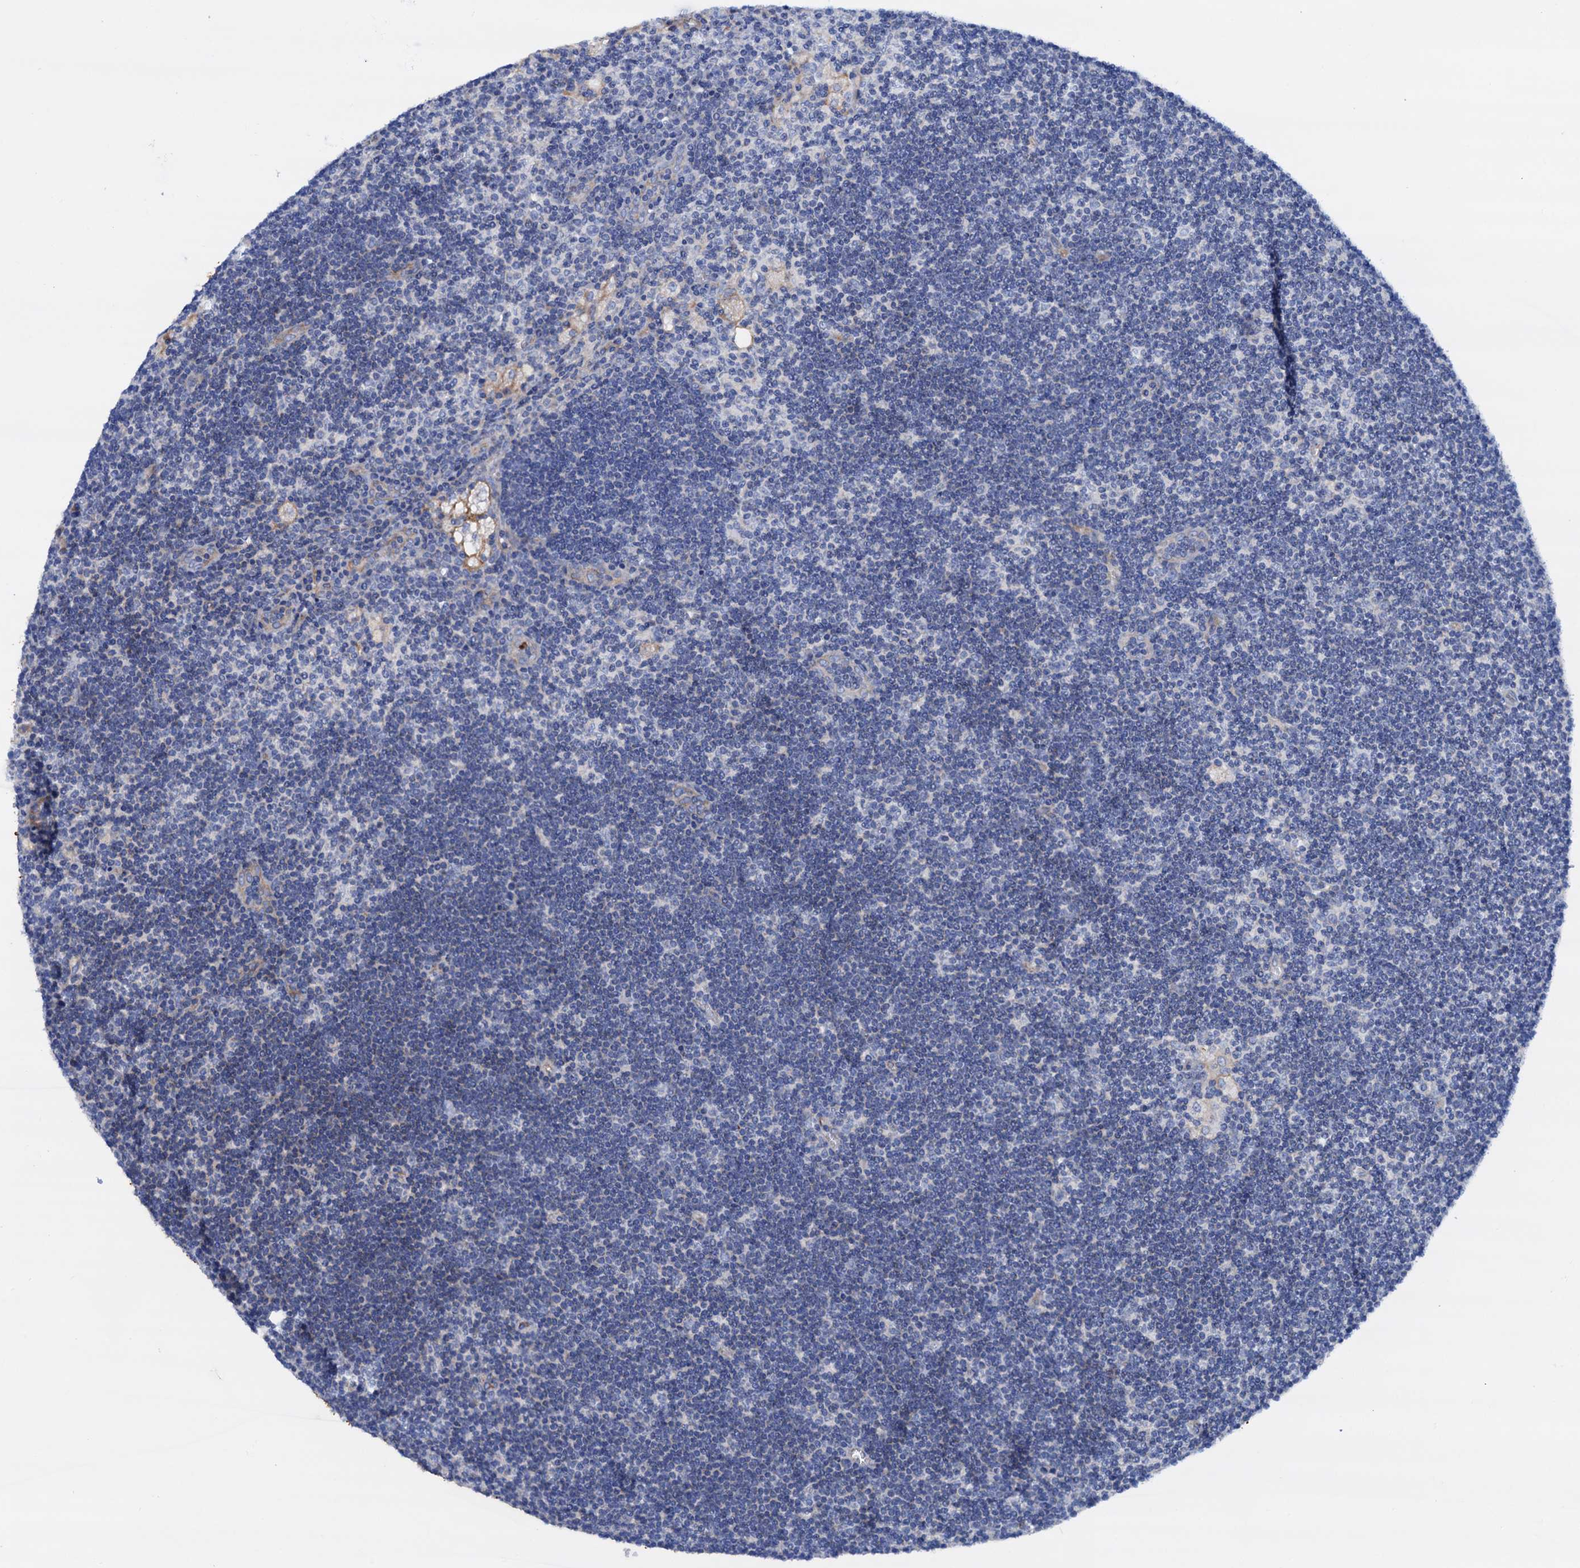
{"staining": {"intensity": "weak", "quantity": "<25%", "location": "cytoplasmic/membranous"}, "tissue": "lymph node", "cell_type": "Germinal center cells", "image_type": "normal", "snomed": [{"axis": "morphology", "description": "Normal tissue, NOS"}, {"axis": "topography", "description": "Lymph node"}], "caption": "An immunohistochemistry (IHC) micrograph of unremarkable lymph node is shown. There is no staining in germinal center cells of lymph node.", "gene": "RASSF9", "patient": {"sex": "male", "age": 24}}